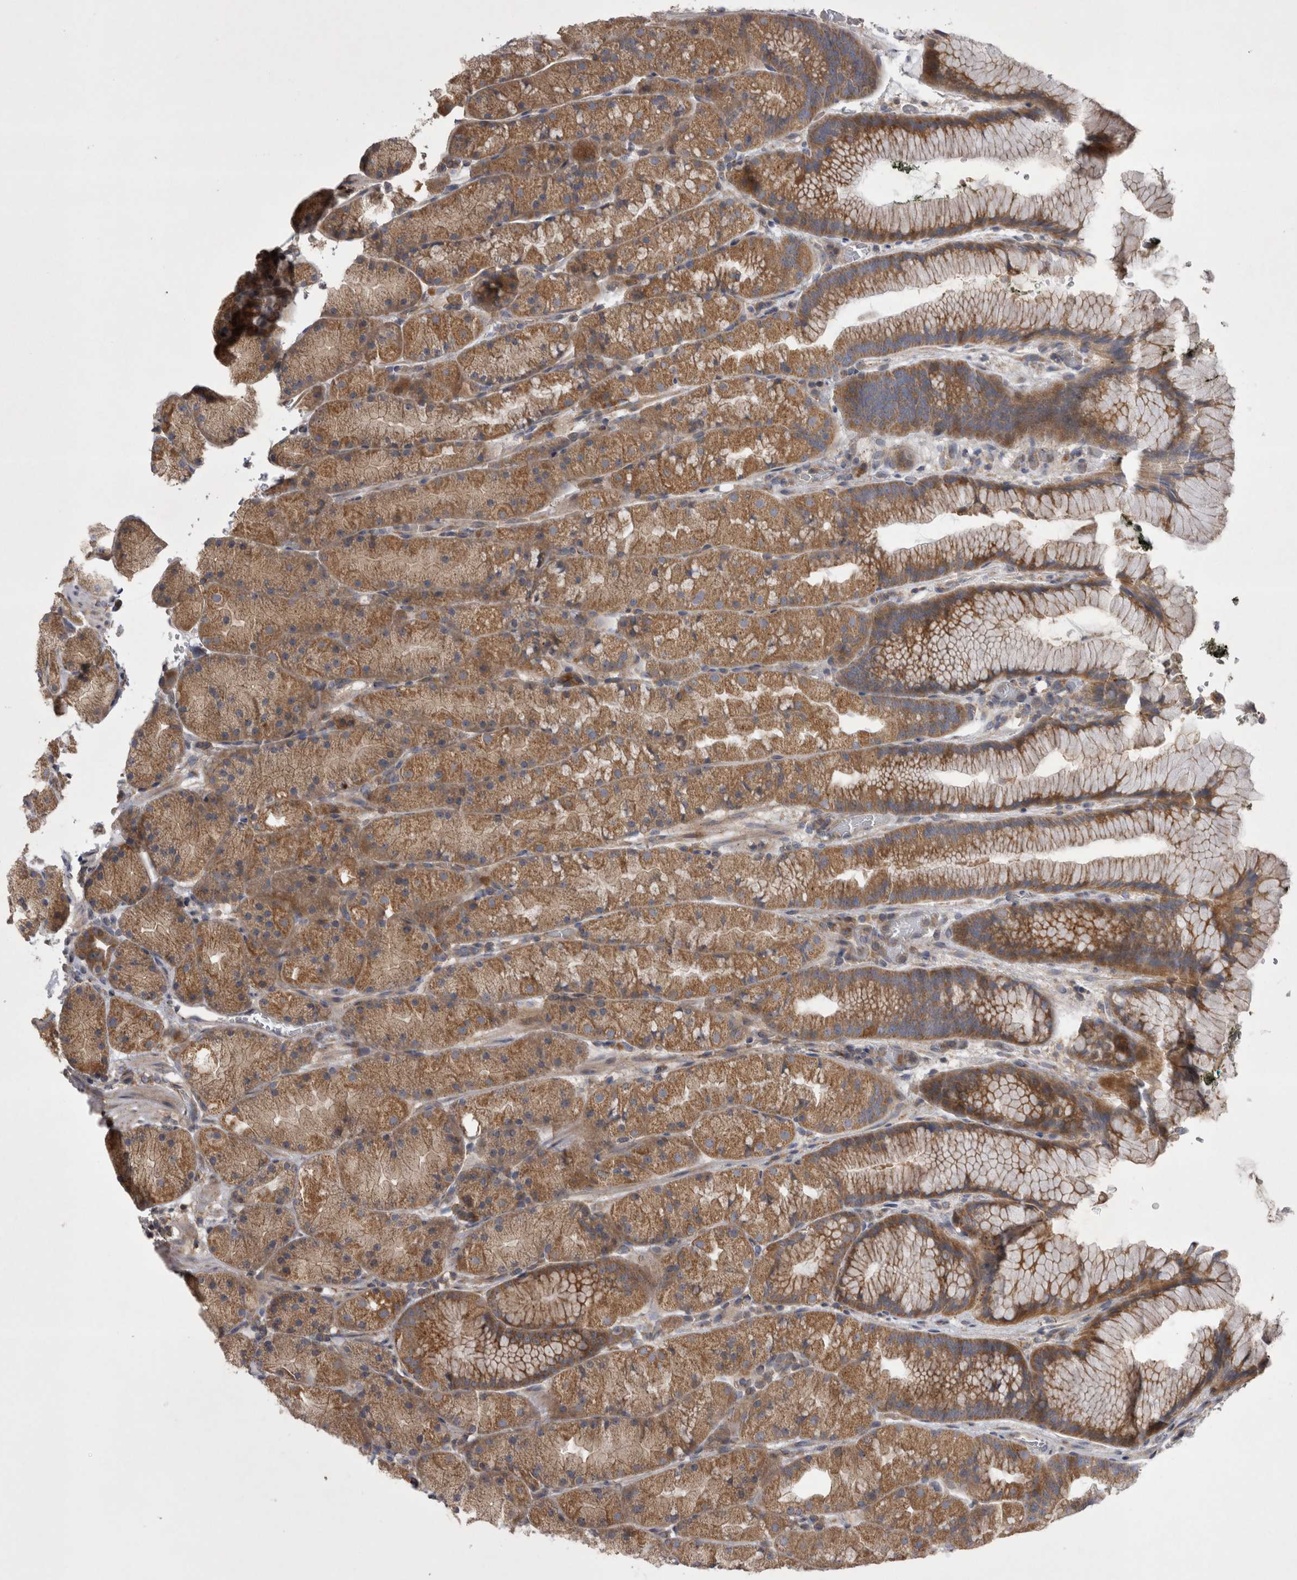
{"staining": {"intensity": "moderate", "quantity": ">75%", "location": "cytoplasmic/membranous"}, "tissue": "stomach", "cell_type": "Glandular cells", "image_type": "normal", "snomed": [{"axis": "morphology", "description": "Normal tissue, NOS"}, {"axis": "topography", "description": "Stomach, upper"}, {"axis": "topography", "description": "Stomach"}], "caption": "Immunohistochemical staining of unremarkable human stomach reveals medium levels of moderate cytoplasmic/membranous positivity in approximately >75% of glandular cells.", "gene": "TSPOAP1", "patient": {"sex": "male", "age": 48}}